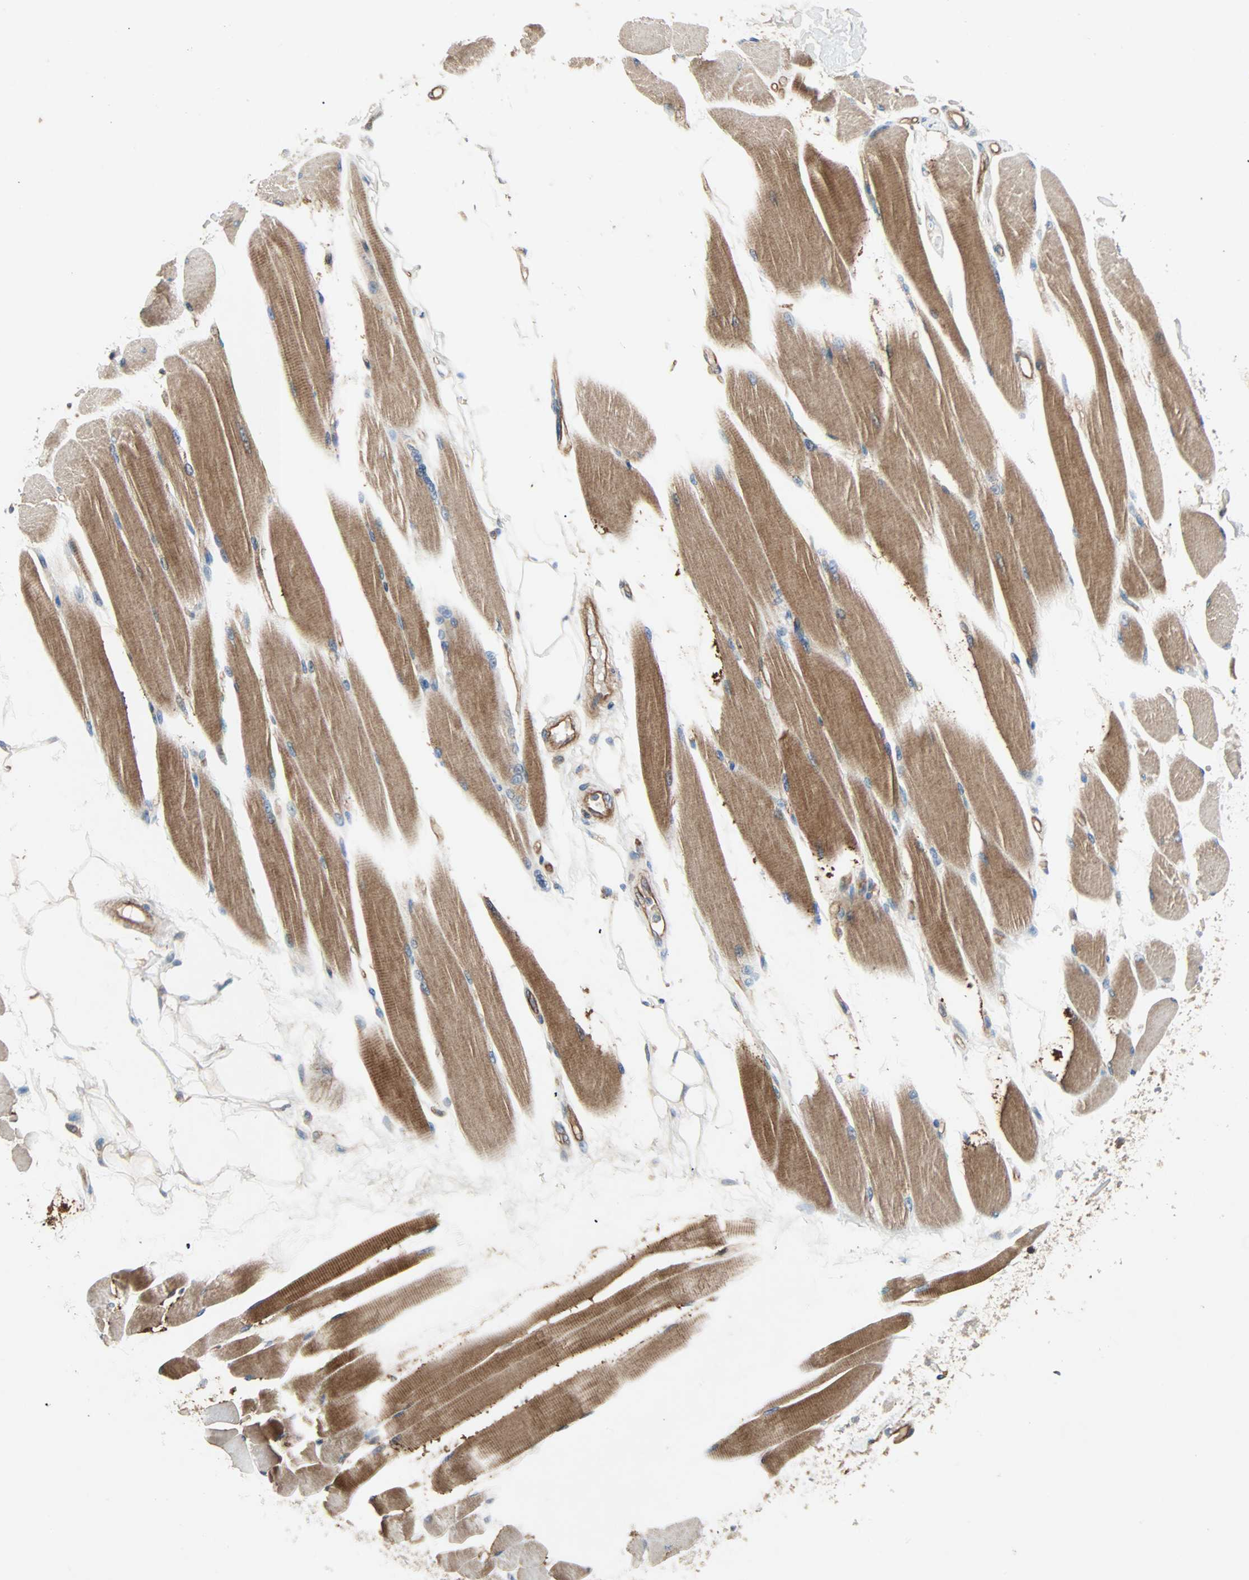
{"staining": {"intensity": "moderate", "quantity": ">75%", "location": "cytoplasmic/membranous"}, "tissue": "skeletal muscle", "cell_type": "Myocytes", "image_type": "normal", "snomed": [{"axis": "morphology", "description": "Normal tissue, NOS"}, {"axis": "topography", "description": "Skeletal muscle"}, {"axis": "topography", "description": "Peripheral nerve tissue"}], "caption": "Protein staining by immunohistochemistry reveals moderate cytoplasmic/membranous staining in approximately >75% of myocytes in benign skeletal muscle. The protein of interest is shown in brown color, while the nuclei are stained blue.", "gene": "XYLT1", "patient": {"sex": "female", "age": 84}}